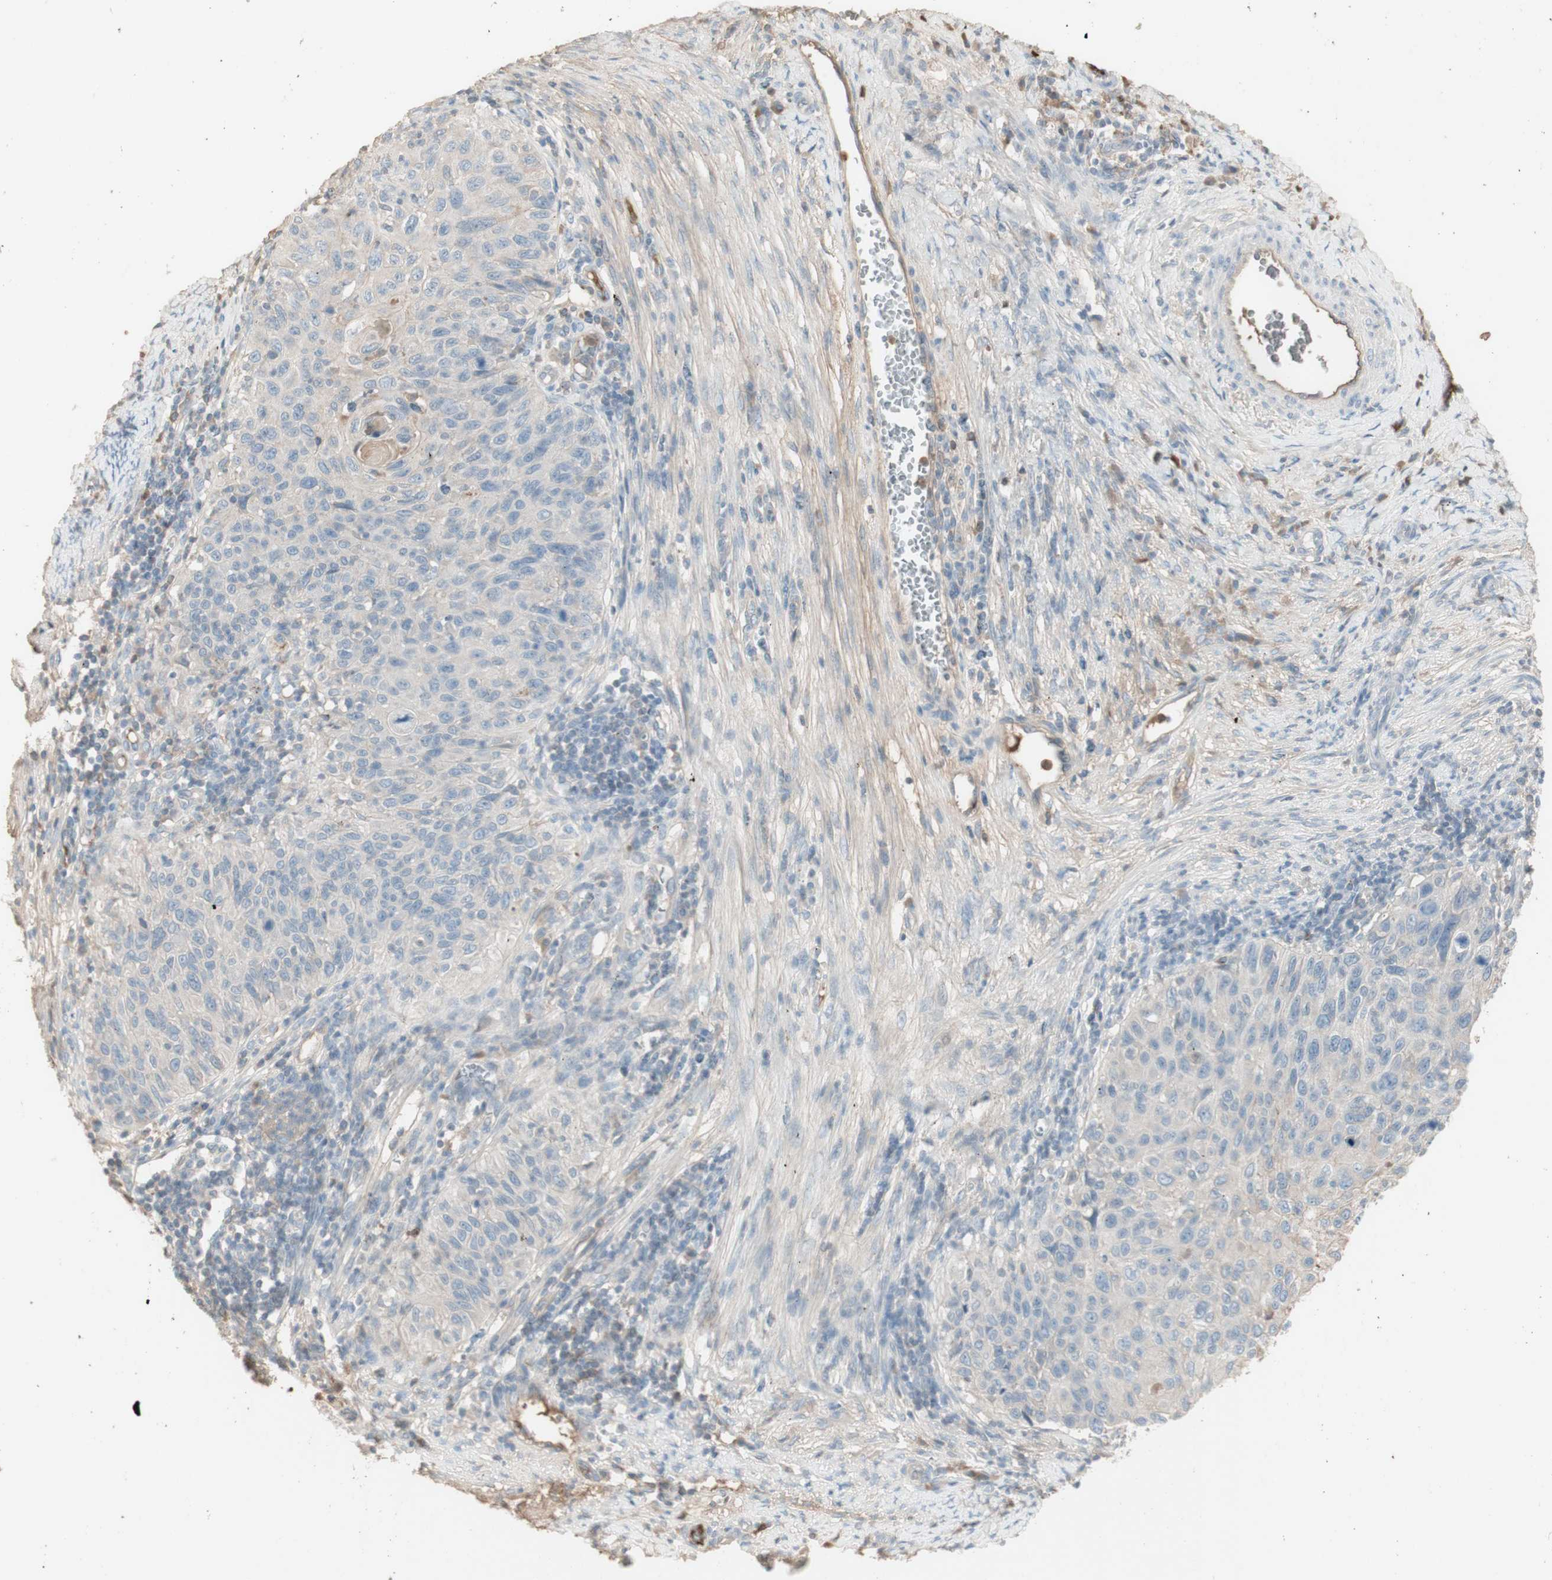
{"staining": {"intensity": "negative", "quantity": "none", "location": "none"}, "tissue": "cervical cancer", "cell_type": "Tumor cells", "image_type": "cancer", "snomed": [{"axis": "morphology", "description": "Squamous cell carcinoma, NOS"}, {"axis": "topography", "description": "Cervix"}], "caption": "DAB (3,3'-diaminobenzidine) immunohistochemical staining of human squamous cell carcinoma (cervical) displays no significant staining in tumor cells.", "gene": "IFNG", "patient": {"sex": "female", "age": 70}}